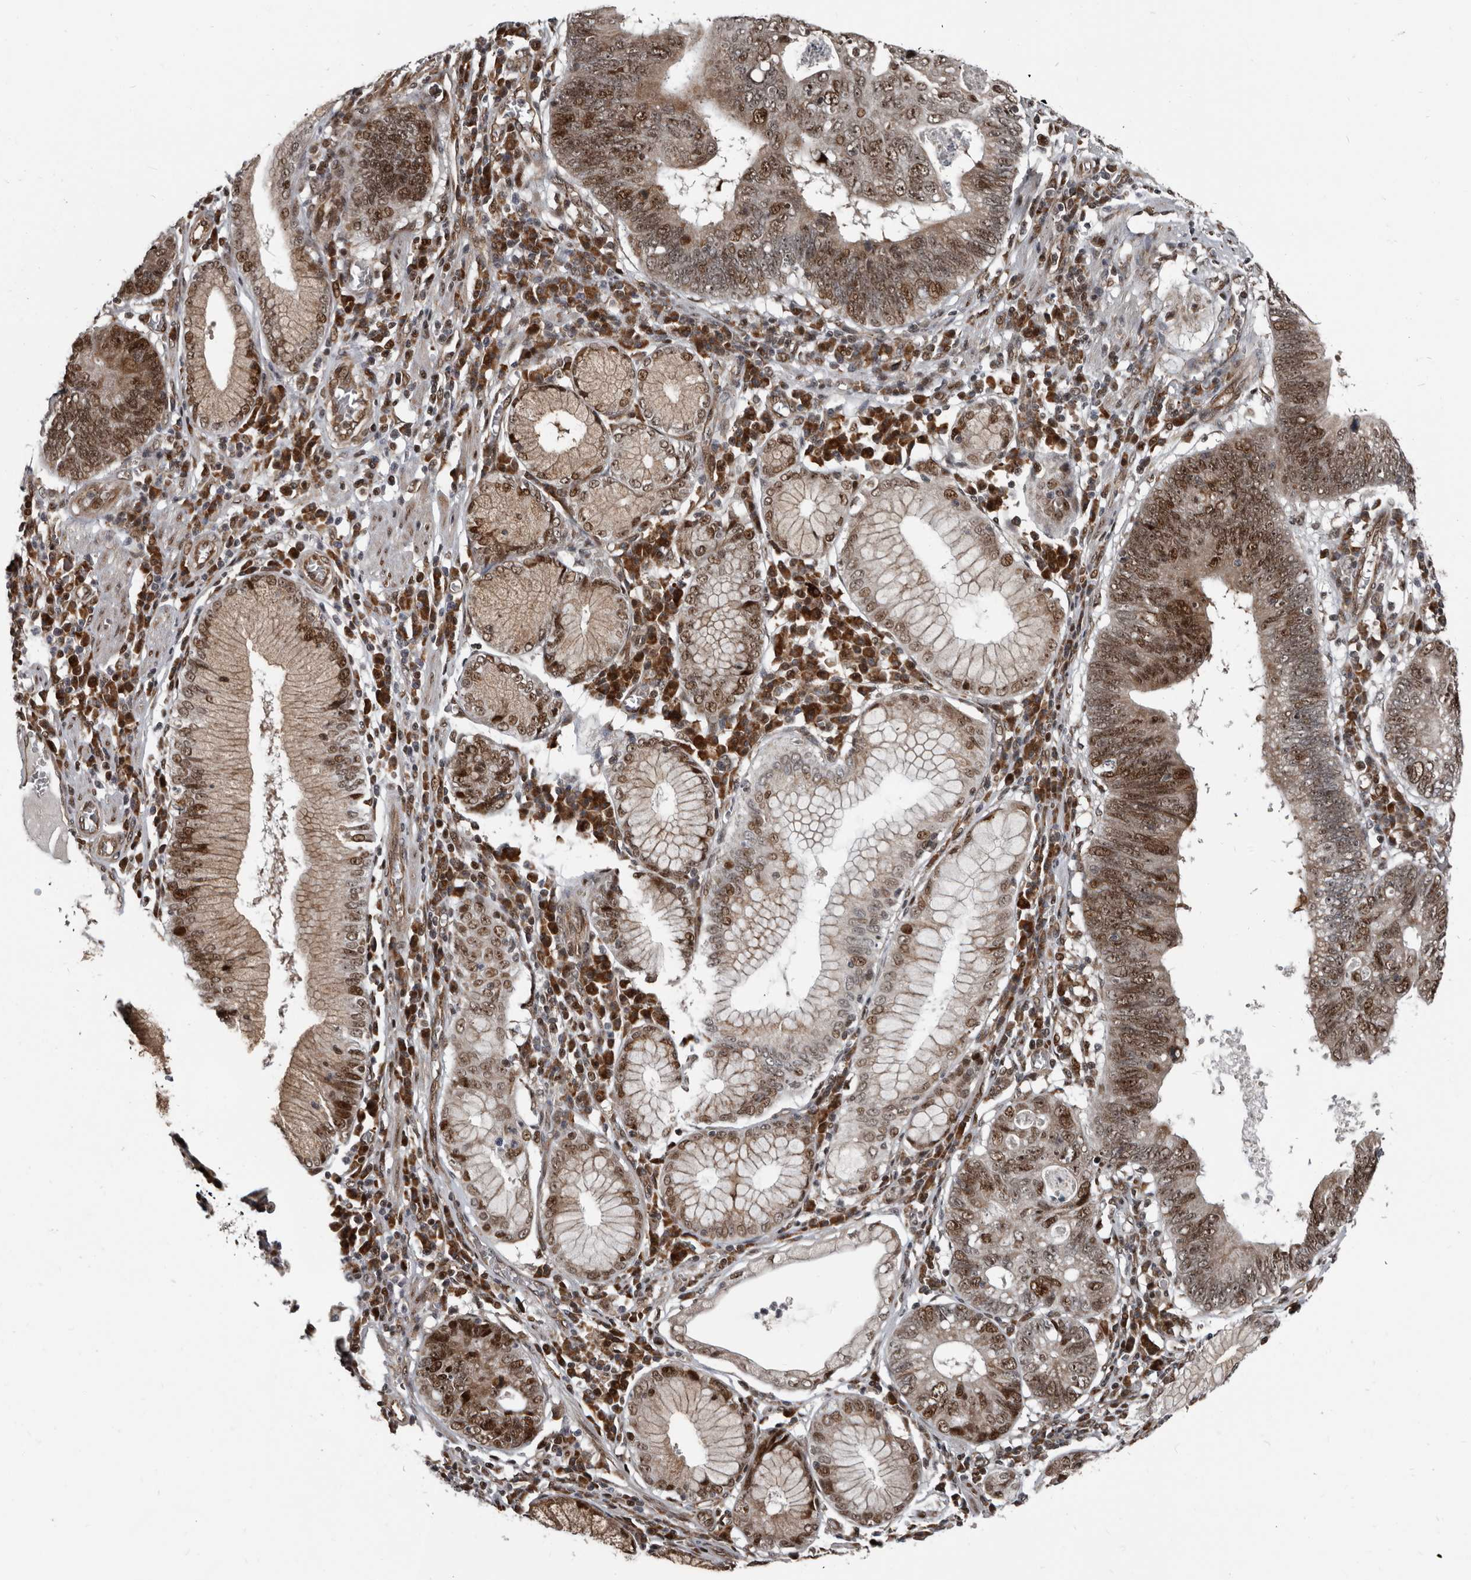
{"staining": {"intensity": "moderate", "quantity": ">75%", "location": "cytoplasmic/membranous,nuclear"}, "tissue": "stomach cancer", "cell_type": "Tumor cells", "image_type": "cancer", "snomed": [{"axis": "morphology", "description": "Adenocarcinoma, NOS"}, {"axis": "topography", "description": "Stomach"}], "caption": "Immunohistochemistry micrograph of stomach adenocarcinoma stained for a protein (brown), which shows medium levels of moderate cytoplasmic/membranous and nuclear positivity in about >75% of tumor cells.", "gene": "CHD1L", "patient": {"sex": "male", "age": 59}}